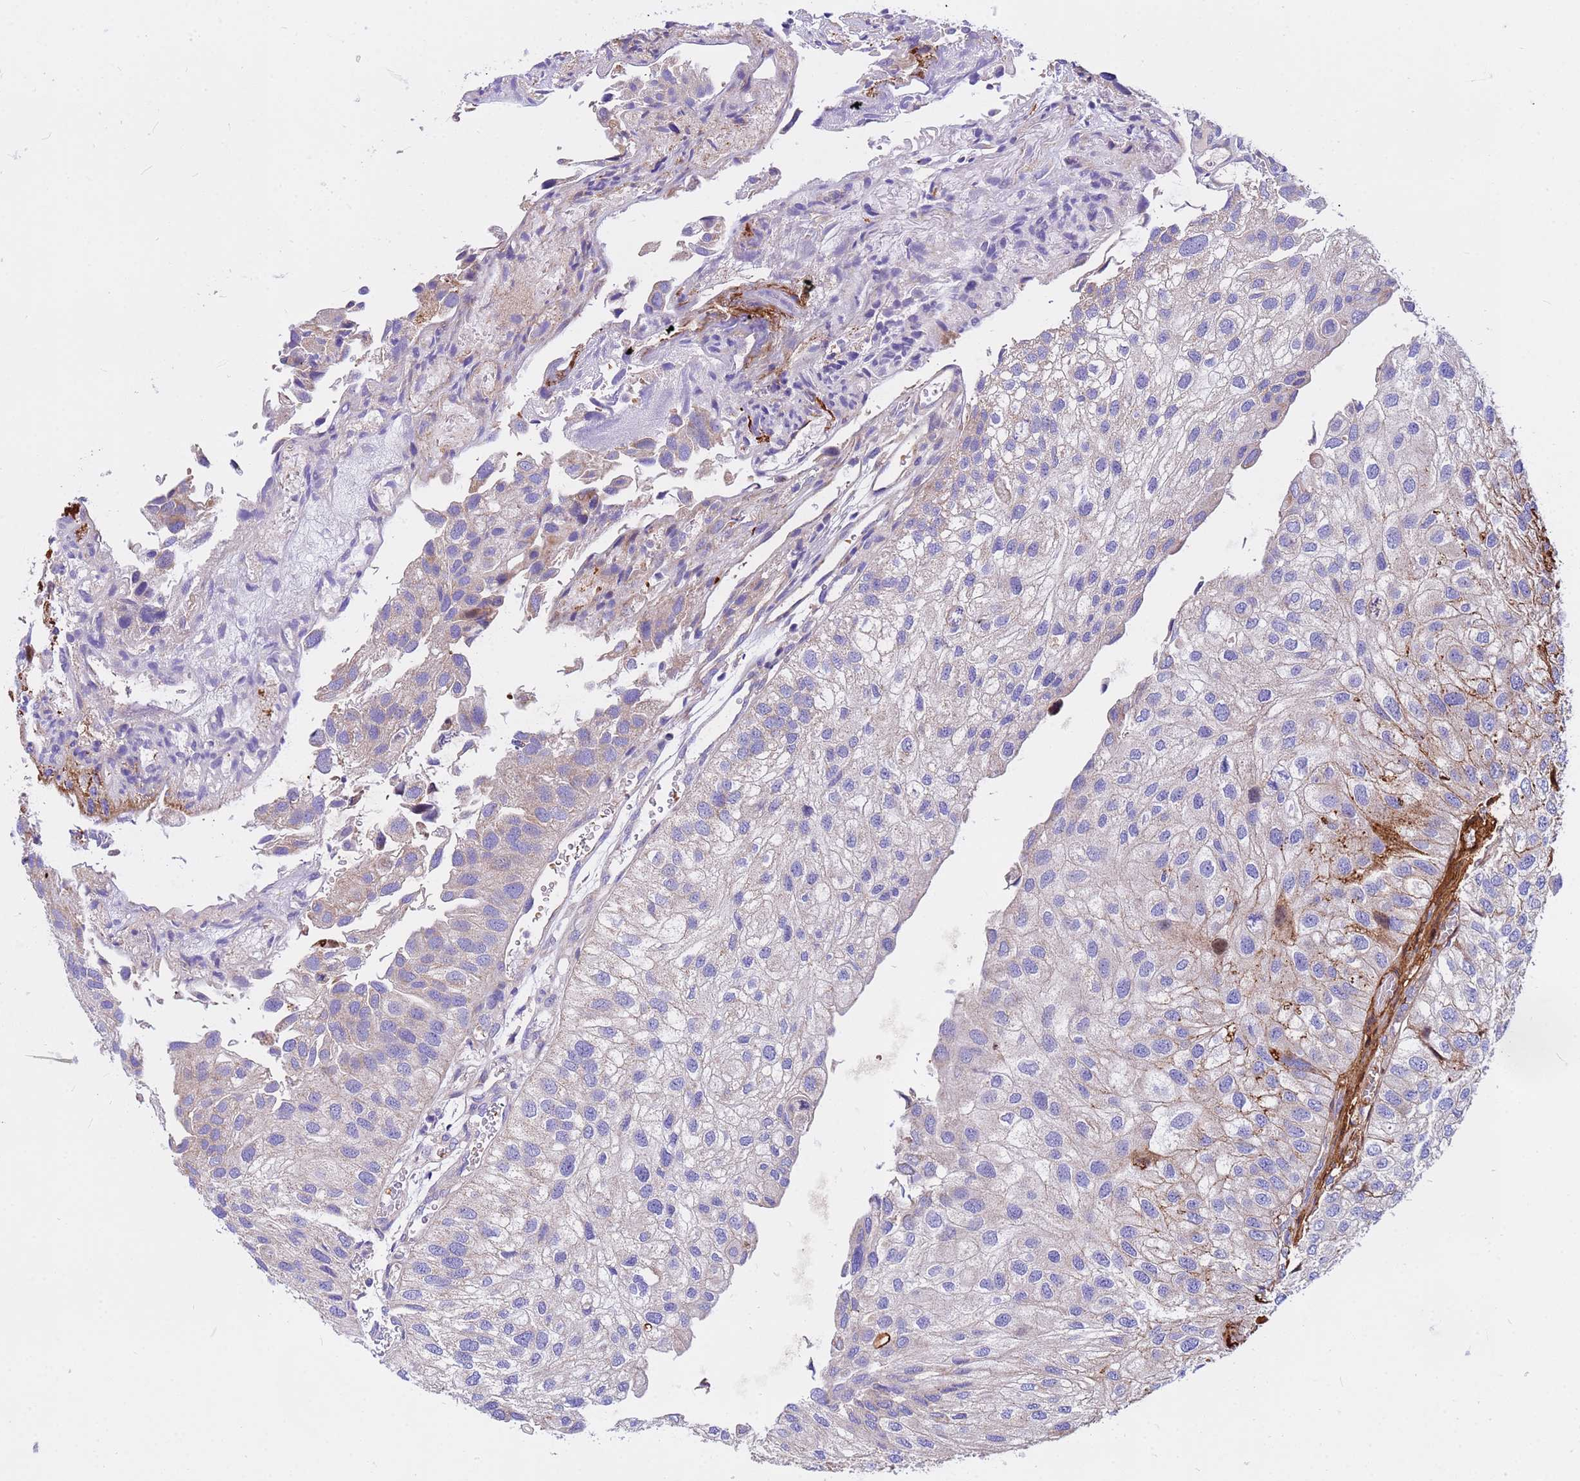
{"staining": {"intensity": "negative", "quantity": "none", "location": "none"}, "tissue": "urothelial cancer", "cell_type": "Tumor cells", "image_type": "cancer", "snomed": [{"axis": "morphology", "description": "Urothelial carcinoma, Low grade"}, {"axis": "topography", "description": "Urinary bladder"}], "caption": "Photomicrograph shows no protein expression in tumor cells of urothelial carcinoma (low-grade) tissue.", "gene": "CRHBP", "patient": {"sex": "female", "age": 89}}